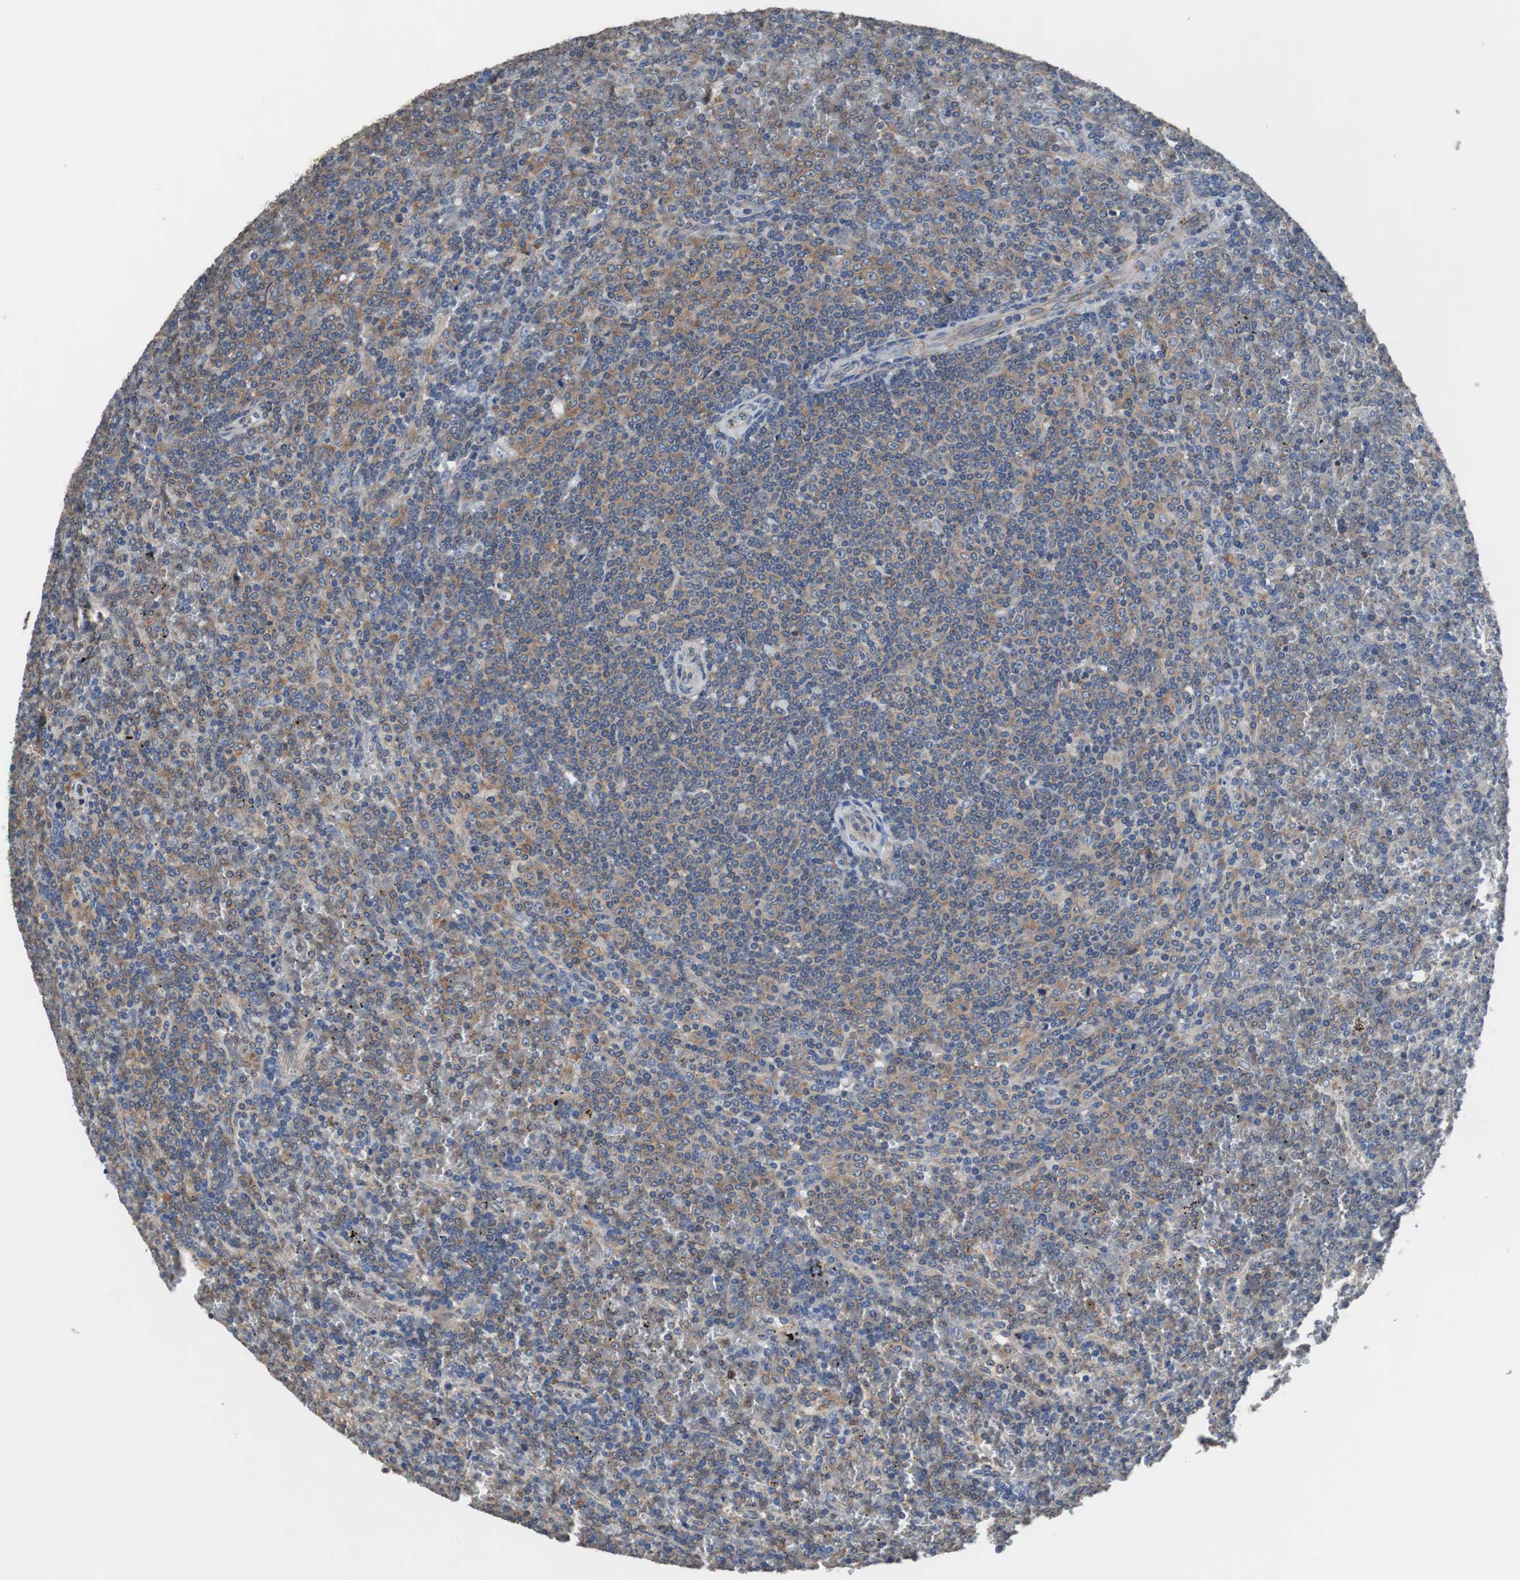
{"staining": {"intensity": "moderate", "quantity": ">75%", "location": "cytoplasmic/membranous"}, "tissue": "lymphoma", "cell_type": "Tumor cells", "image_type": "cancer", "snomed": [{"axis": "morphology", "description": "Malignant lymphoma, non-Hodgkin's type, Low grade"}, {"axis": "topography", "description": "Spleen"}], "caption": "Immunohistochemical staining of human lymphoma reveals medium levels of moderate cytoplasmic/membranous protein positivity in approximately >75% of tumor cells. The protein is stained brown, and the nuclei are stained in blue (DAB (3,3'-diaminobenzidine) IHC with brightfield microscopy, high magnification).", "gene": "USP10", "patient": {"sex": "female", "age": 19}}